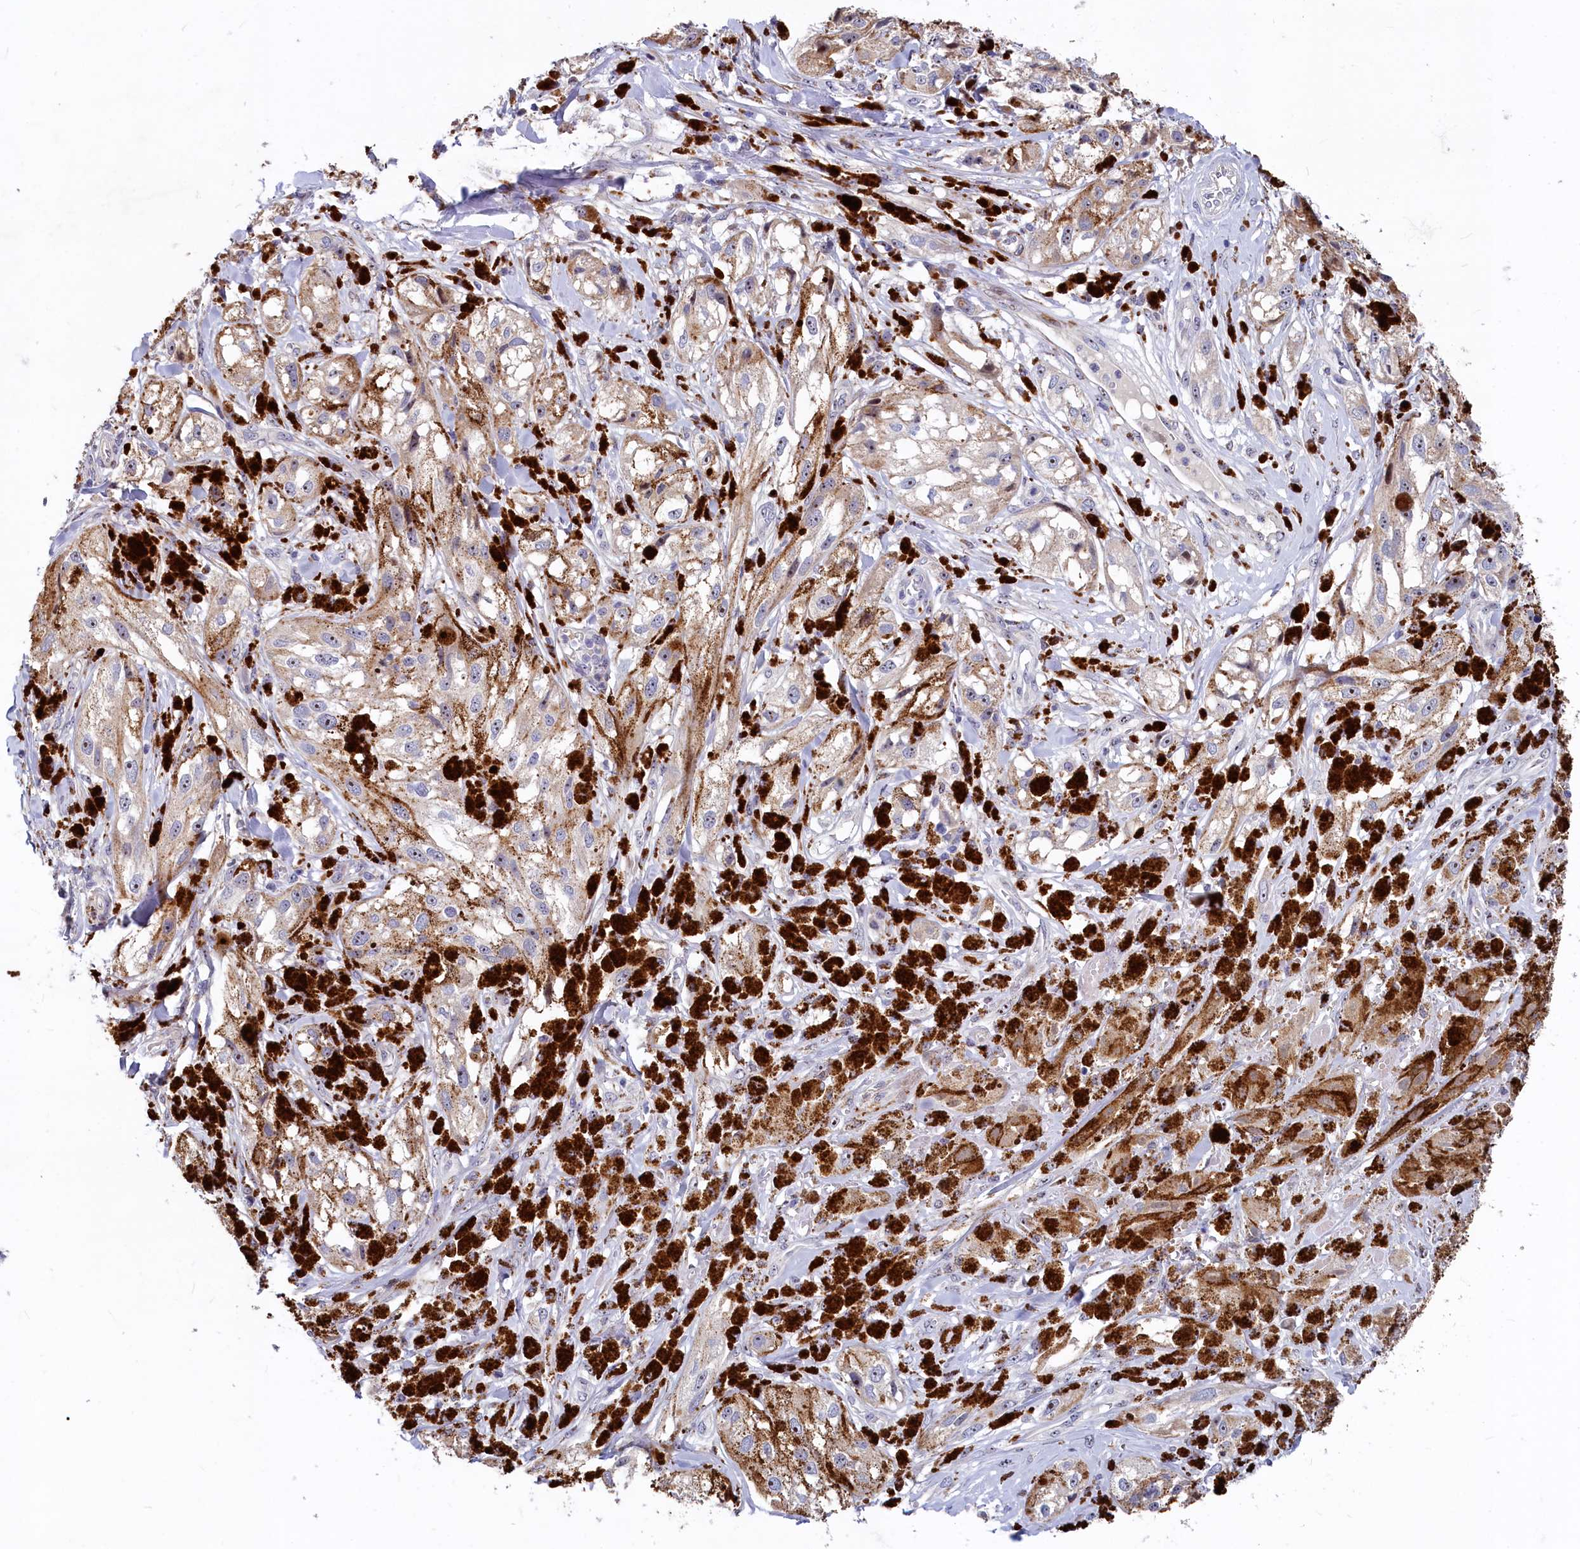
{"staining": {"intensity": "negative", "quantity": "none", "location": "none"}, "tissue": "melanoma", "cell_type": "Tumor cells", "image_type": "cancer", "snomed": [{"axis": "morphology", "description": "Malignant melanoma, NOS"}, {"axis": "topography", "description": "Skin"}], "caption": "Immunohistochemistry of malignant melanoma exhibits no staining in tumor cells.", "gene": "ASXL3", "patient": {"sex": "male", "age": 88}}